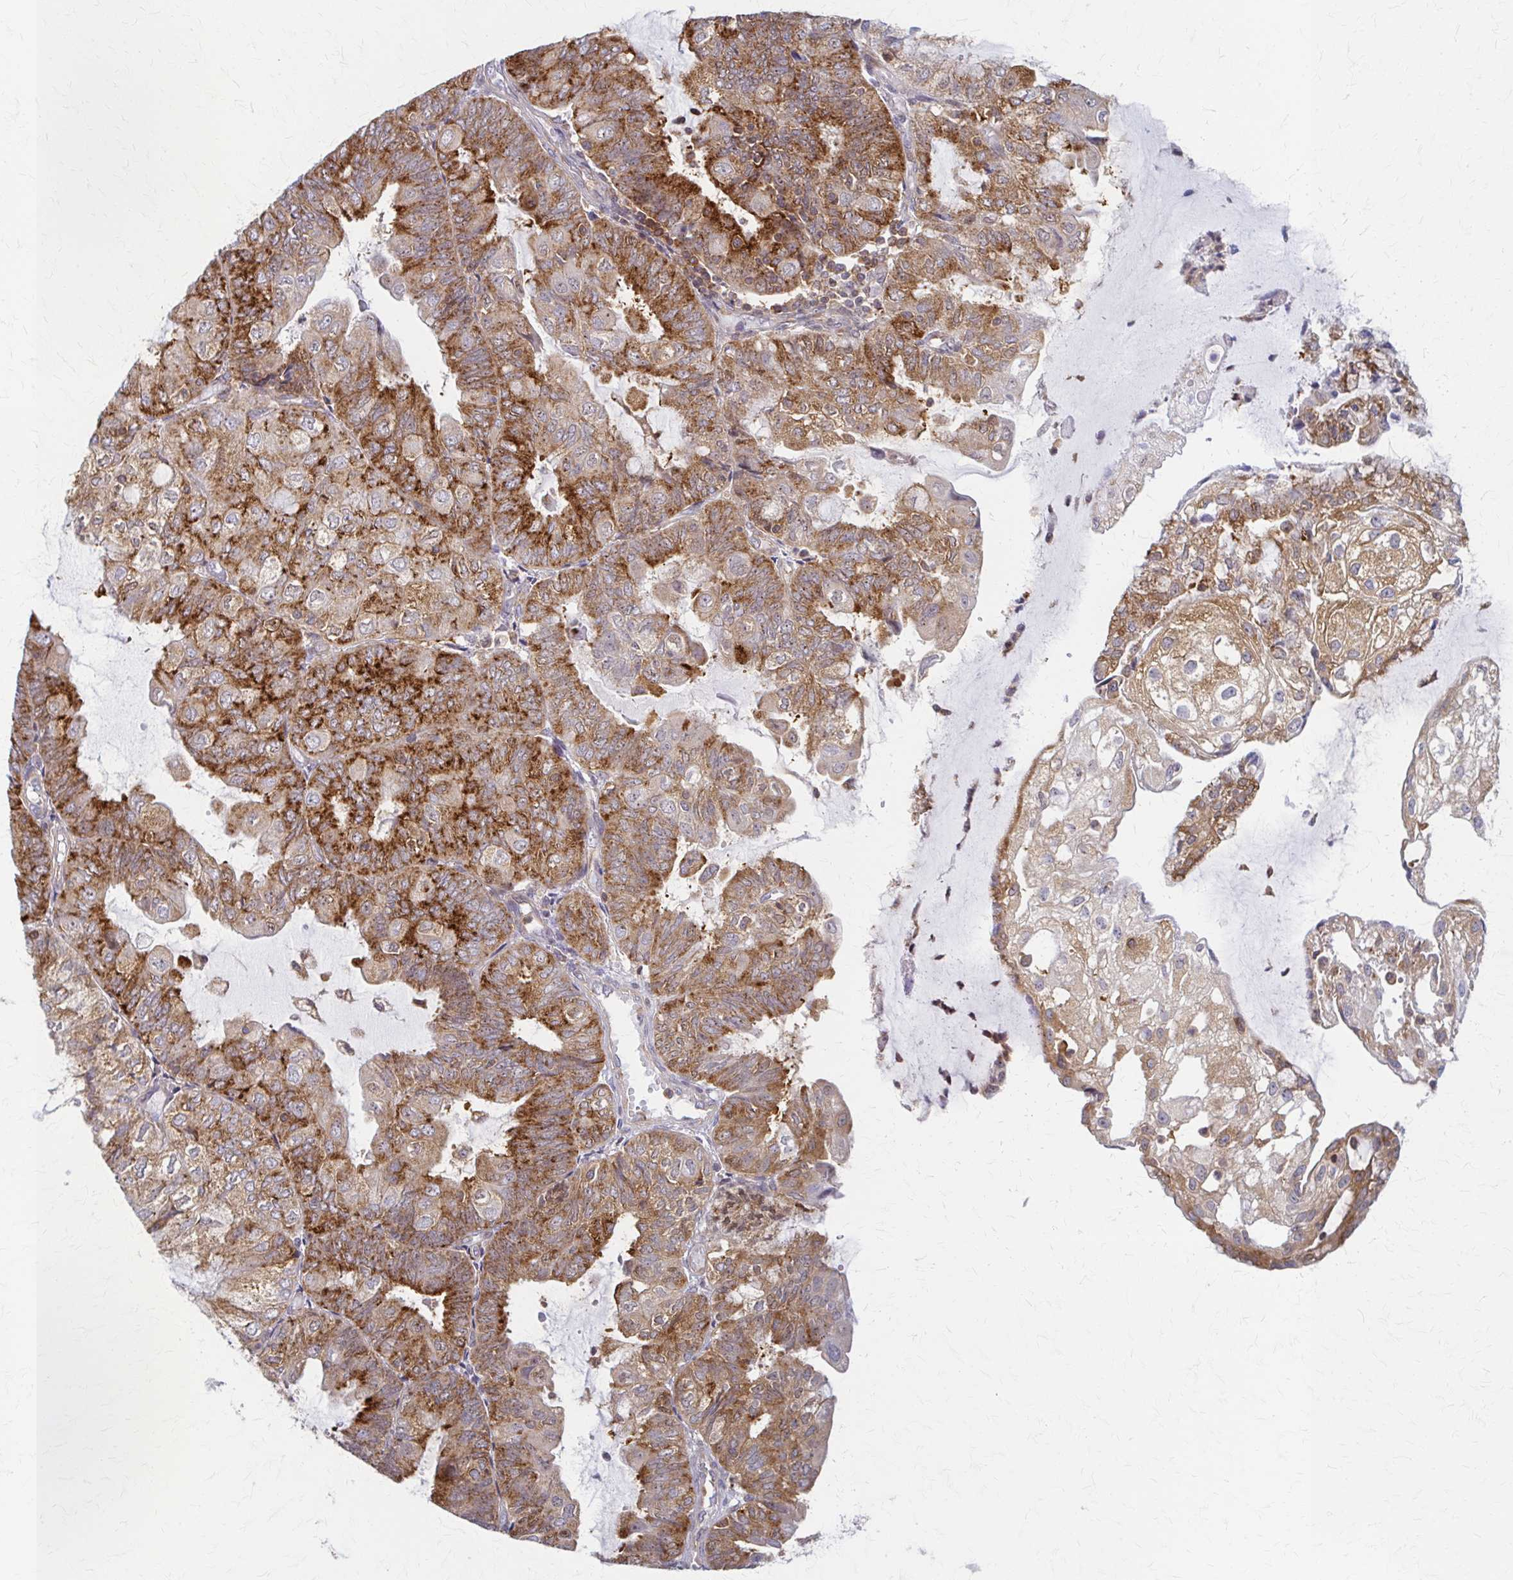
{"staining": {"intensity": "moderate", "quantity": ">75%", "location": "cytoplasmic/membranous"}, "tissue": "endometrial cancer", "cell_type": "Tumor cells", "image_type": "cancer", "snomed": [{"axis": "morphology", "description": "Adenocarcinoma, NOS"}, {"axis": "topography", "description": "Endometrium"}], "caption": "Immunohistochemical staining of human endometrial adenocarcinoma shows moderate cytoplasmic/membranous protein expression in about >75% of tumor cells. (Stains: DAB in brown, nuclei in blue, Microscopy: brightfield microscopy at high magnification).", "gene": "ARHGAP35", "patient": {"sex": "female", "age": 81}}